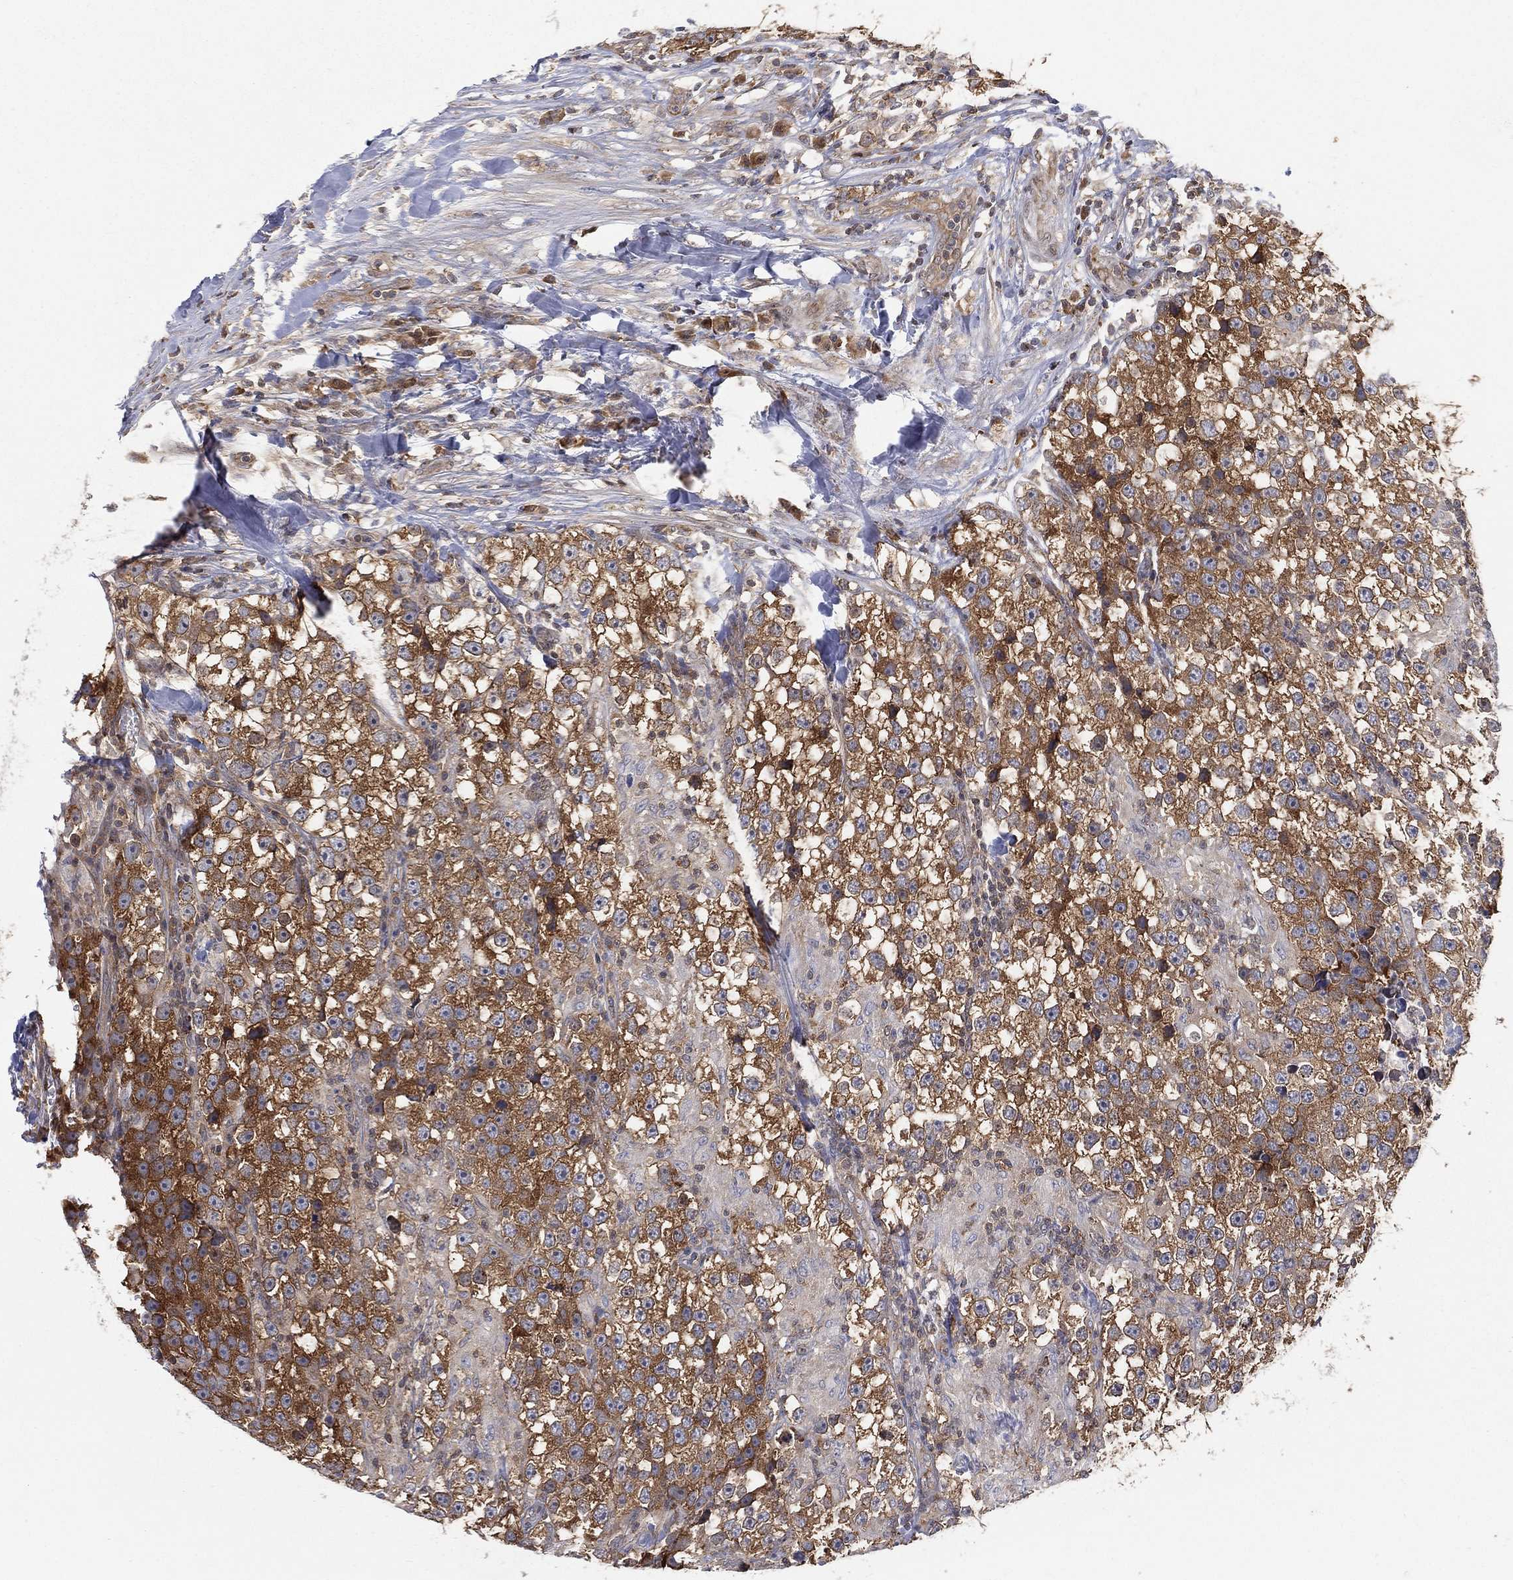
{"staining": {"intensity": "moderate", "quantity": ">75%", "location": "cytoplasmic/membranous"}, "tissue": "testis cancer", "cell_type": "Tumor cells", "image_type": "cancer", "snomed": [{"axis": "morphology", "description": "Seminoma, NOS"}, {"axis": "topography", "description": "Testis"}], "caption": "Immunohistochemical staining of seminoma (testis) reveals moderate cytoplasmic/membranous protein positivity in about >75% of tumor cells.", "gene": "TMTC4", "patient": {"sex": "male", "age": 46}}